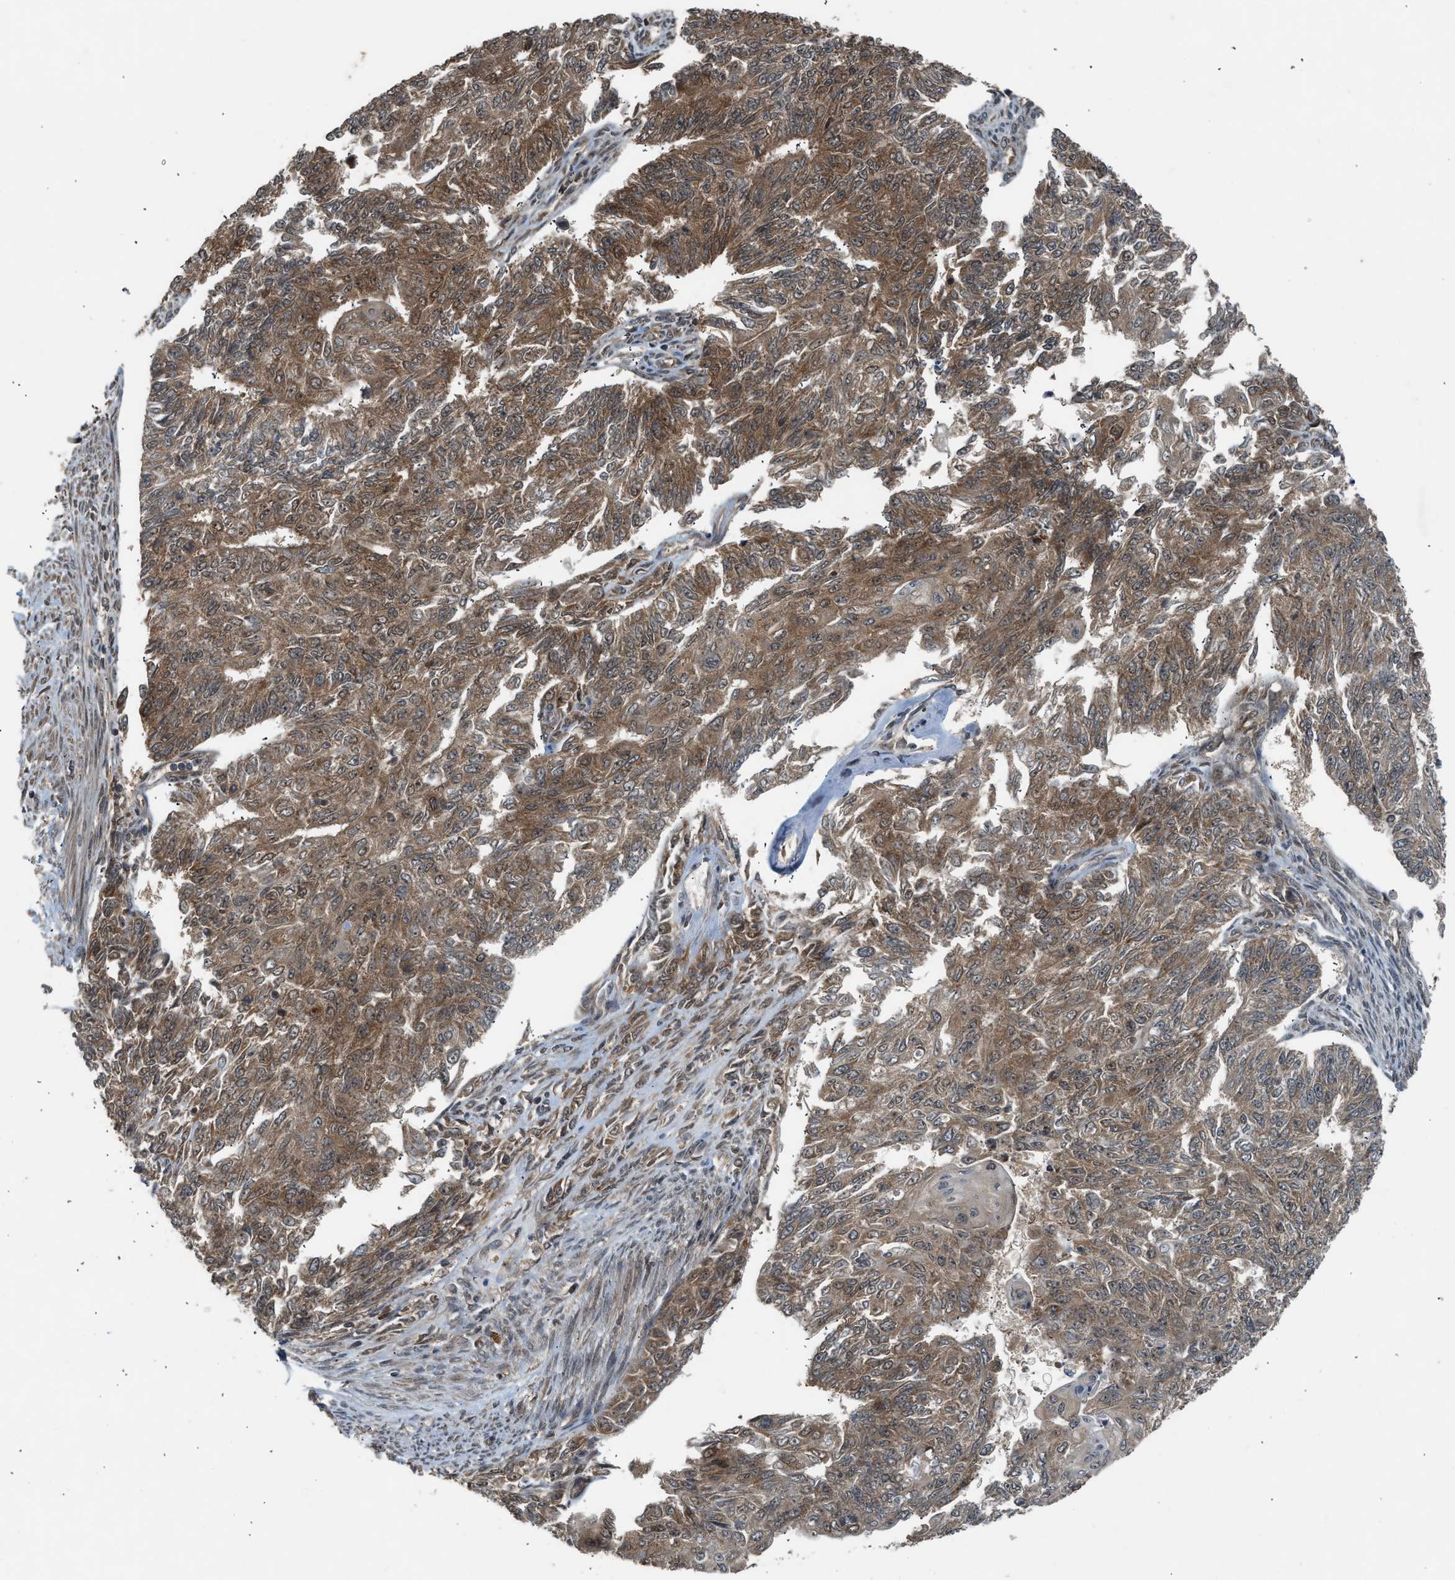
{"staining": {"intensity": "moderate", "quantity": ">75%", "location": "cytoplasmic/membranous"}, "tissue": "endometrial cancer", "cell_type": "Tumor cells", "image_type": "cancer", "snomed": [{"axis": "morphology", "description": "Adenocarcinoma, NOS"}, {"axis": "topography", "description": "Endometrium"}], "caption": "Immunohistochemical staining of endometrial cancer demonstrates medium levels of moderate cytoplasmic/membranous protein positivity in approximately >75% of tumor cells.", "gene": "TXNL1", "patient": {"sex": "female", "age": 32}}